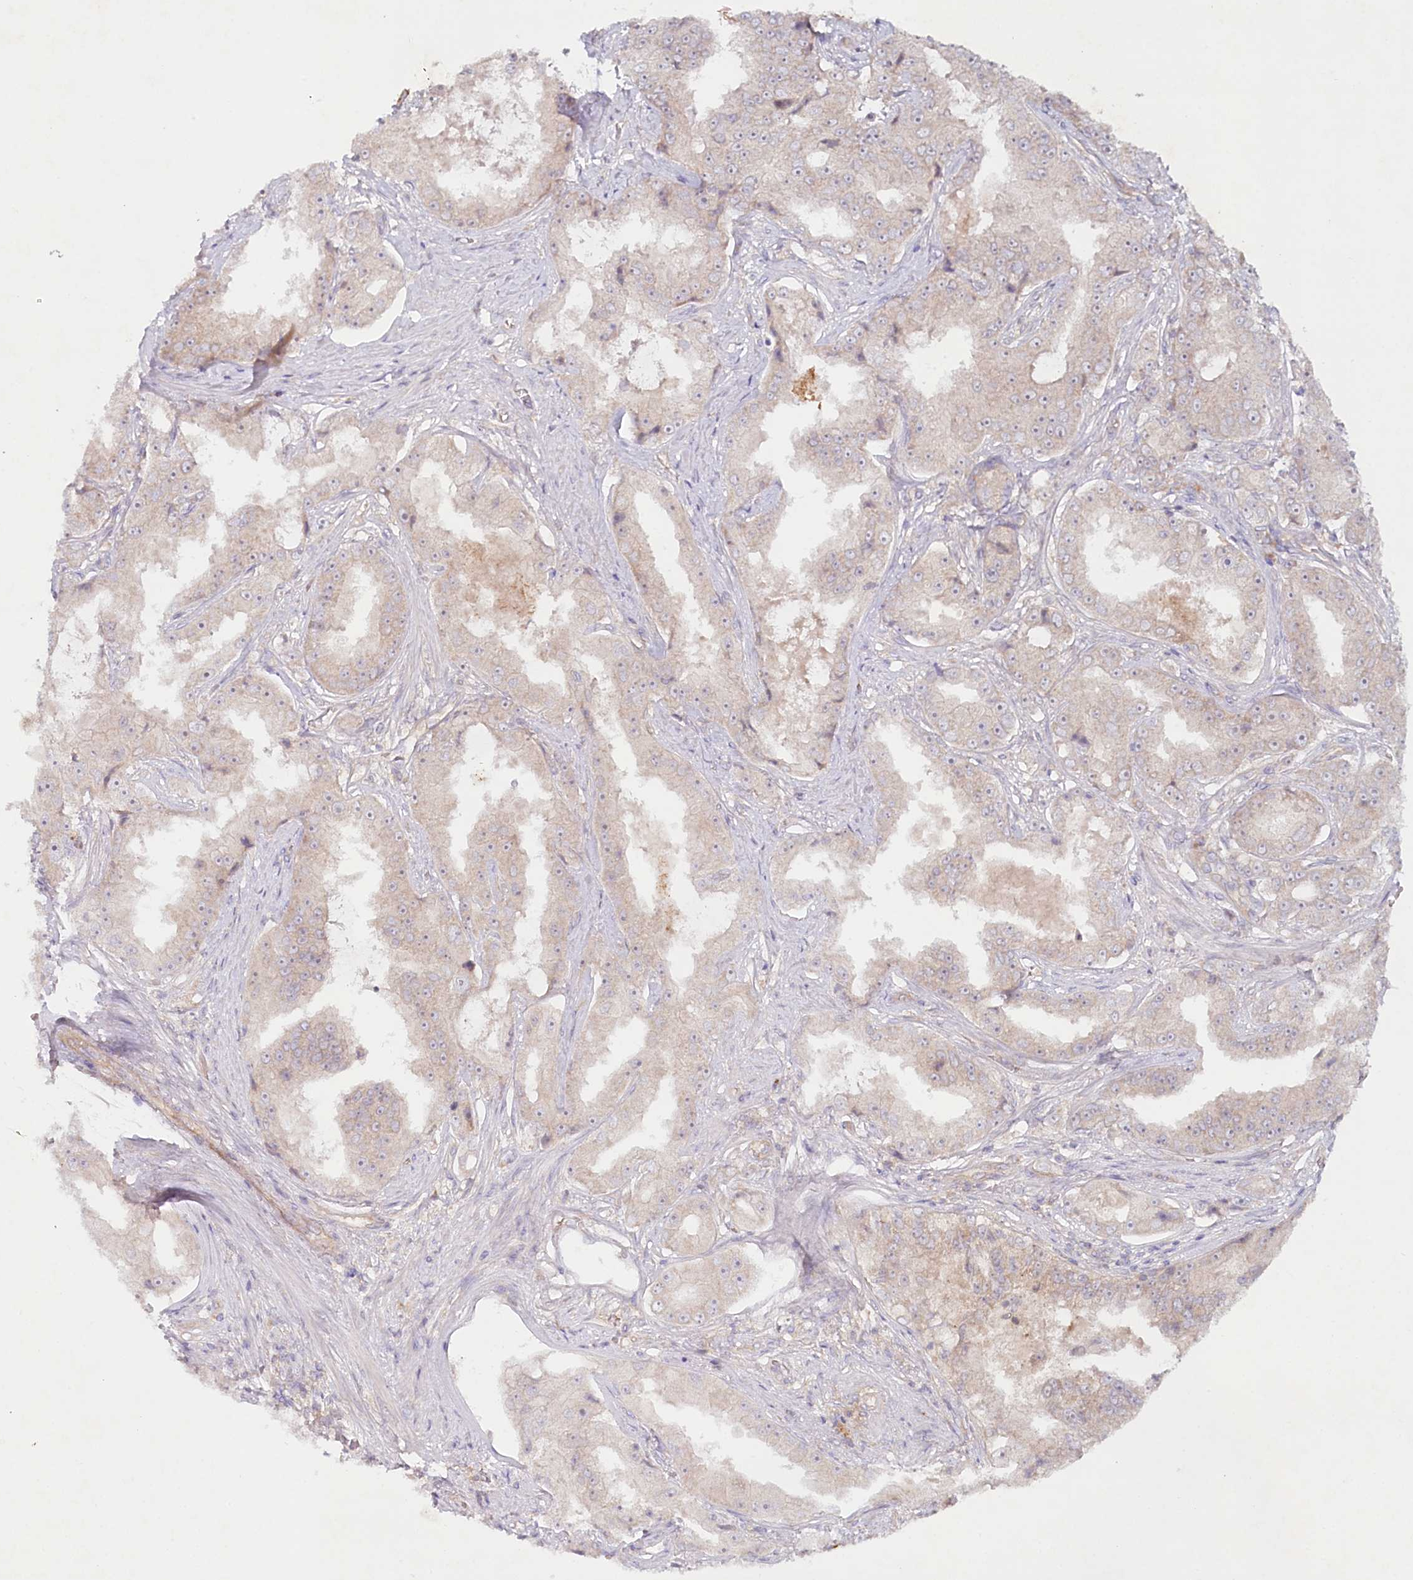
{"staining": {"intensity": "weak", "quantity": "<25%", "location": "cytoplasmic/membranous"}, "tissue": "prostate cancer", "cell_type": "Tumor cells", "image_type": "cancer", "snomed": [{"axis": "morphology", "description": "Adenocarcinoma, High grade"}, {"axis": "topography", "description": "Prostate"}], "caption": "Immunohistochemical staining of human prostate high-grade adenocarcinoma shows no significant expression in tumor cells.", "gene": "TNIP1", "patient": {"sex": "male", "age": 73}}